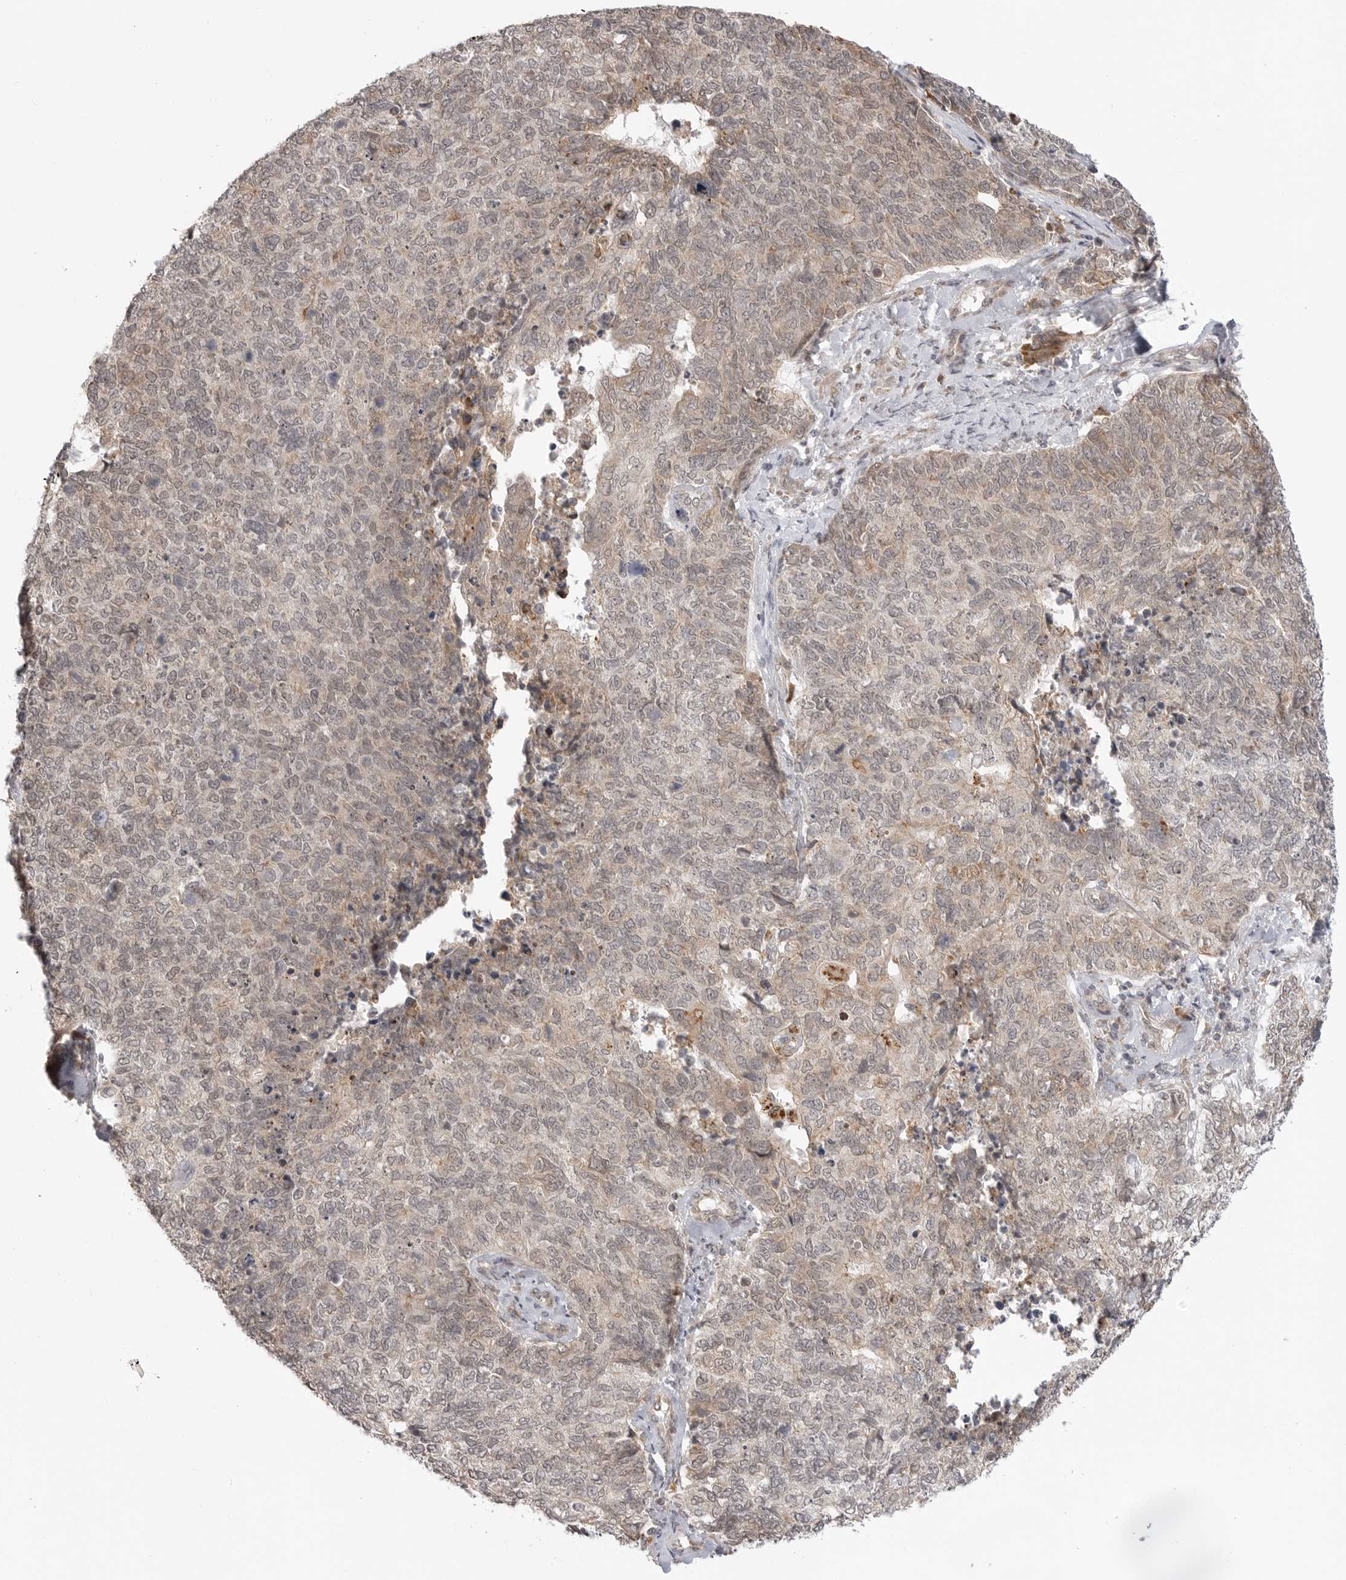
{"staining": {"intensity": "weak", "quantity": "<25%", "location": "cytoplasmic/membranous"}, "tissue": "cervical cancer", "cell_type": "Tumor cells", "image_type": "cancer", "snomed": [{"axis": "morphology", "description": "Squamous cell carcinoma, NOS"}, {"axis": "topography", "description": "Cervix"}], "caption": "Immunohistochemical staining of human squamous cell carcinoma (cervical) demonstrates no significant staining in tumor cells. (DAB (3,3'-diaminobenzidine) IHC, high magnification).", "gene": "KALRN", "patient": {"sex": "female", "age": 63}}